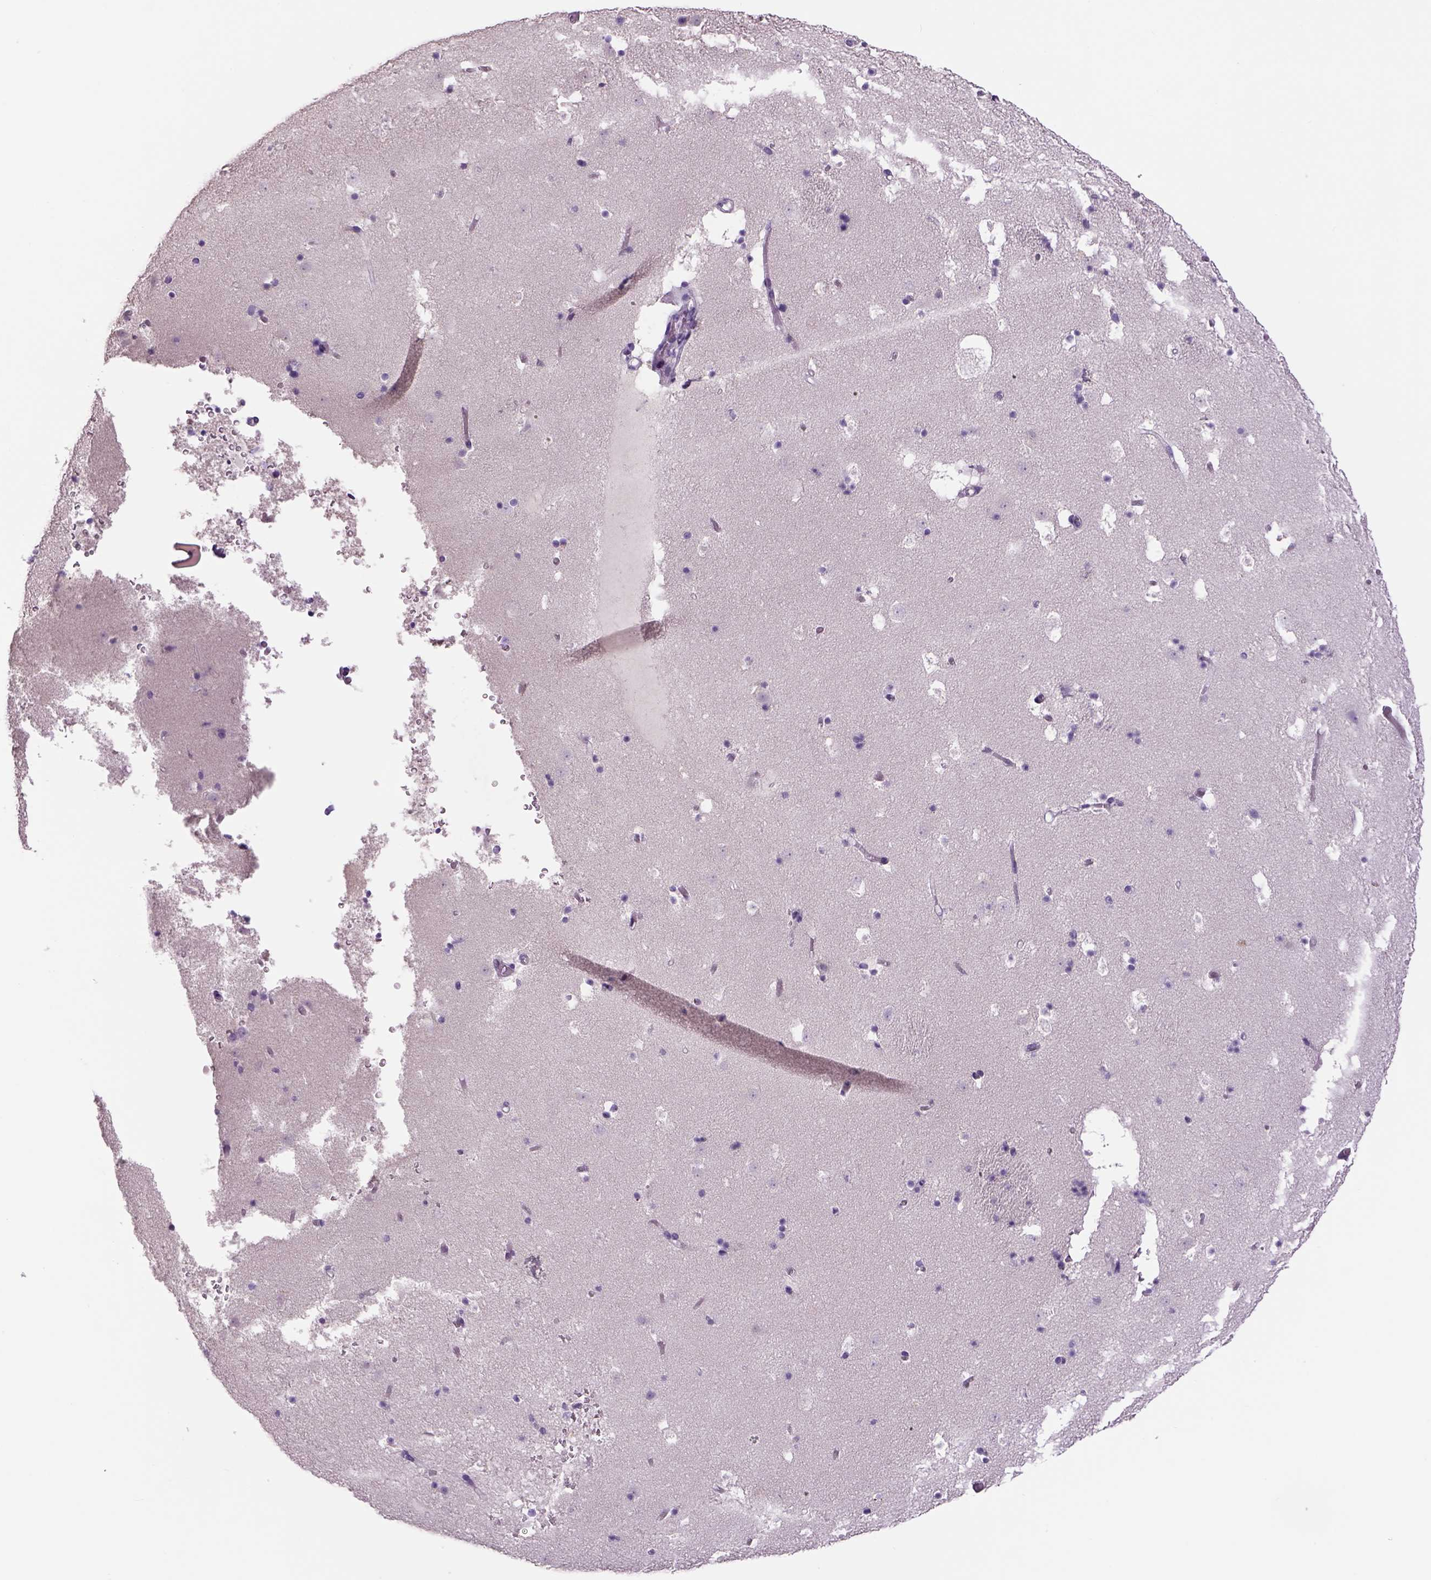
{"staining": {"intensity": "negative", "quantity": "none", "location": "none"}, "tissue": "caudate", "cell_type": "Glial cells", "image_type": "normal", "snomed": [{"axis": "morphology", "description": "Normal tissue, NOS"}, {"axis": "topography", "description": "Lateral ventricle wall"}], "caption": "This is an immunohistochemistry histopathology image of normal human caudate. There is no staining in glial cells.", "gene": "DBH", "patient": {"sex": "female", "age": 42}}